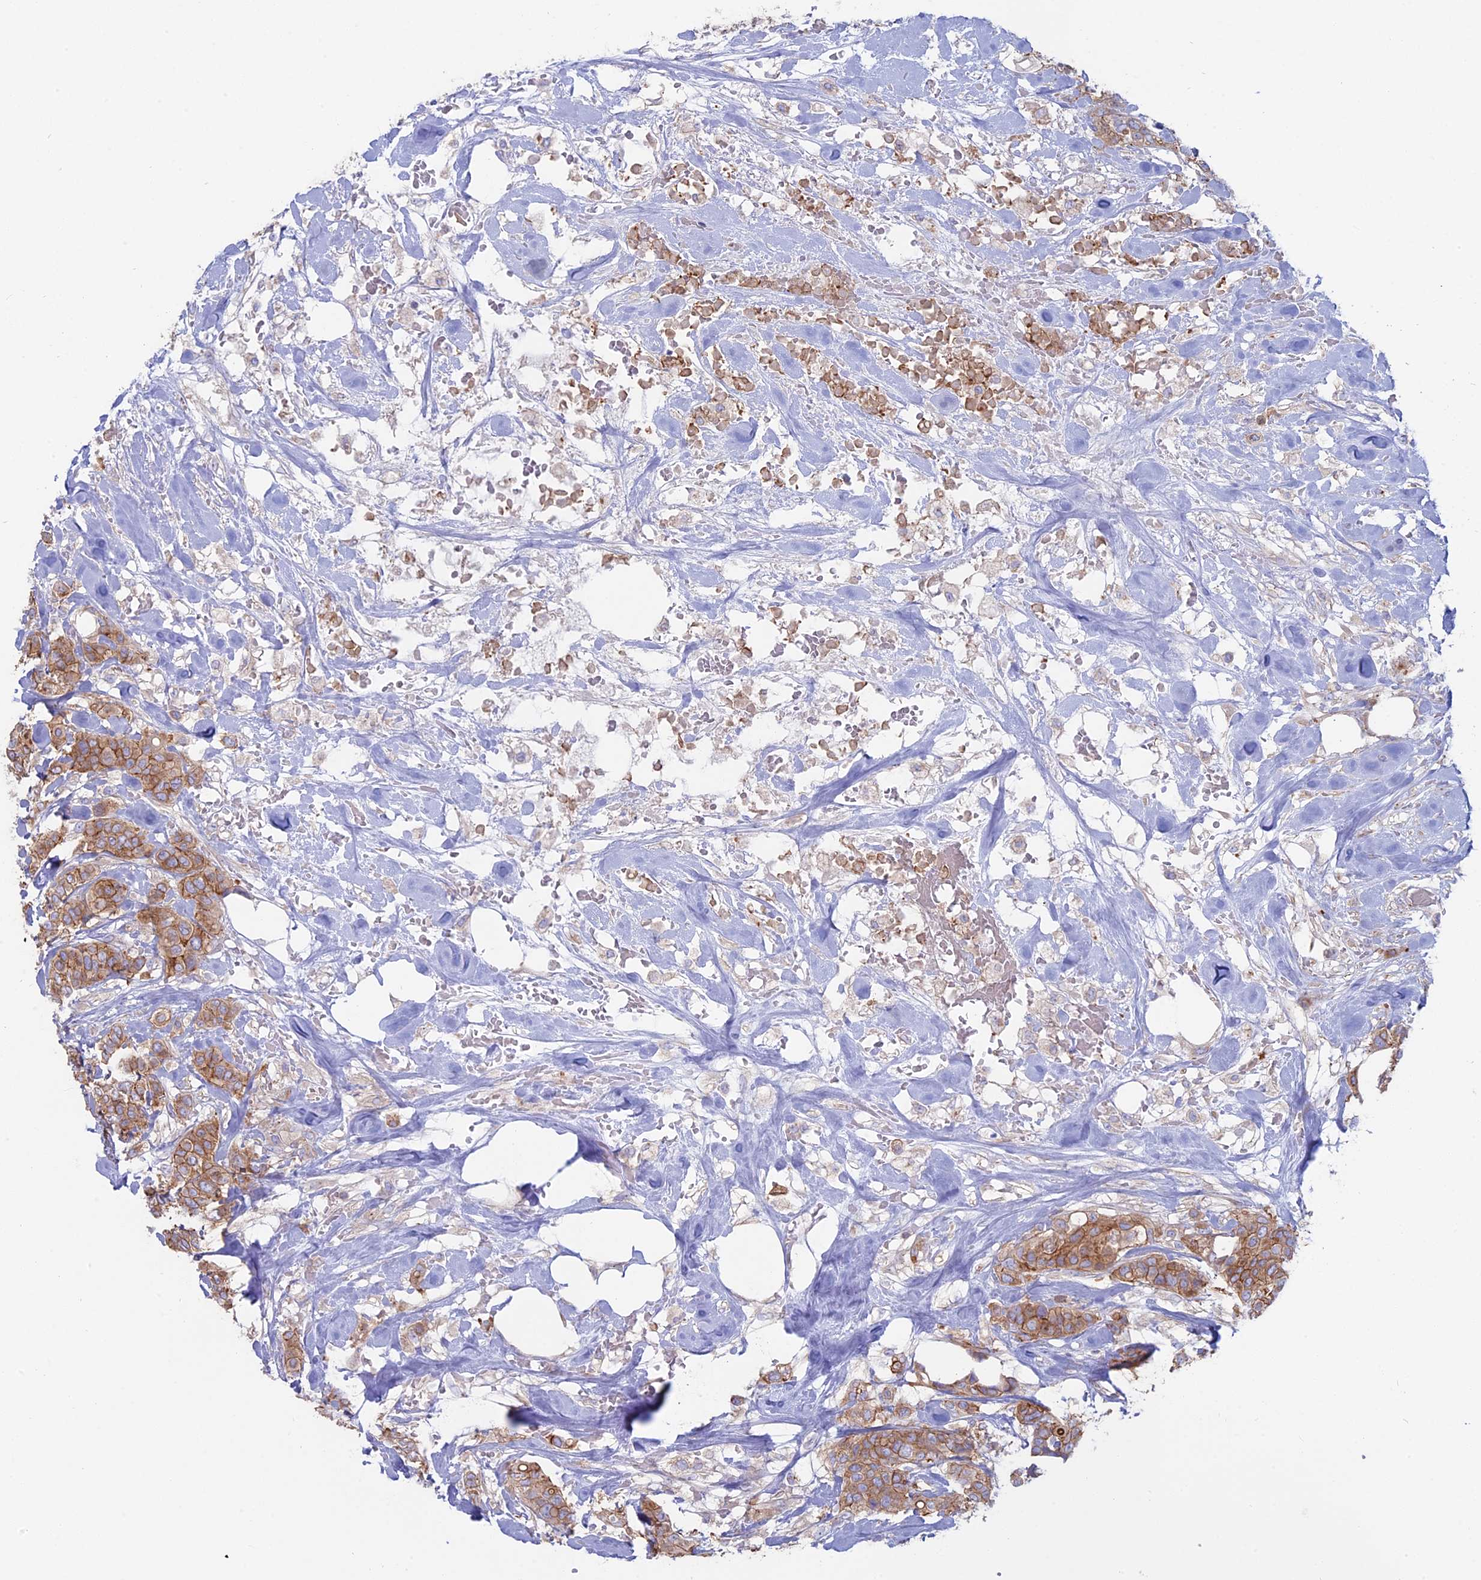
{"staining": {"intensity": "moderate", "quantity": ">75%", "location": "cytoplasmic/membranous"}, "tissue": "breast cancer", "cell_type": "Tumor cells", "image_type": "cancer", "snomed": [{"axis": "morphology", "description": "Lobular carcinoma"}, {"axis": "topography", "description": "Breast"}], "caption": "Lobular carcinoma (breast) tissue displays moderate cytoplasmic/membranous expression in about >75% of tumor cells", "gene": "MYO5B", "patient": {"sex": "female", "age": 51}}